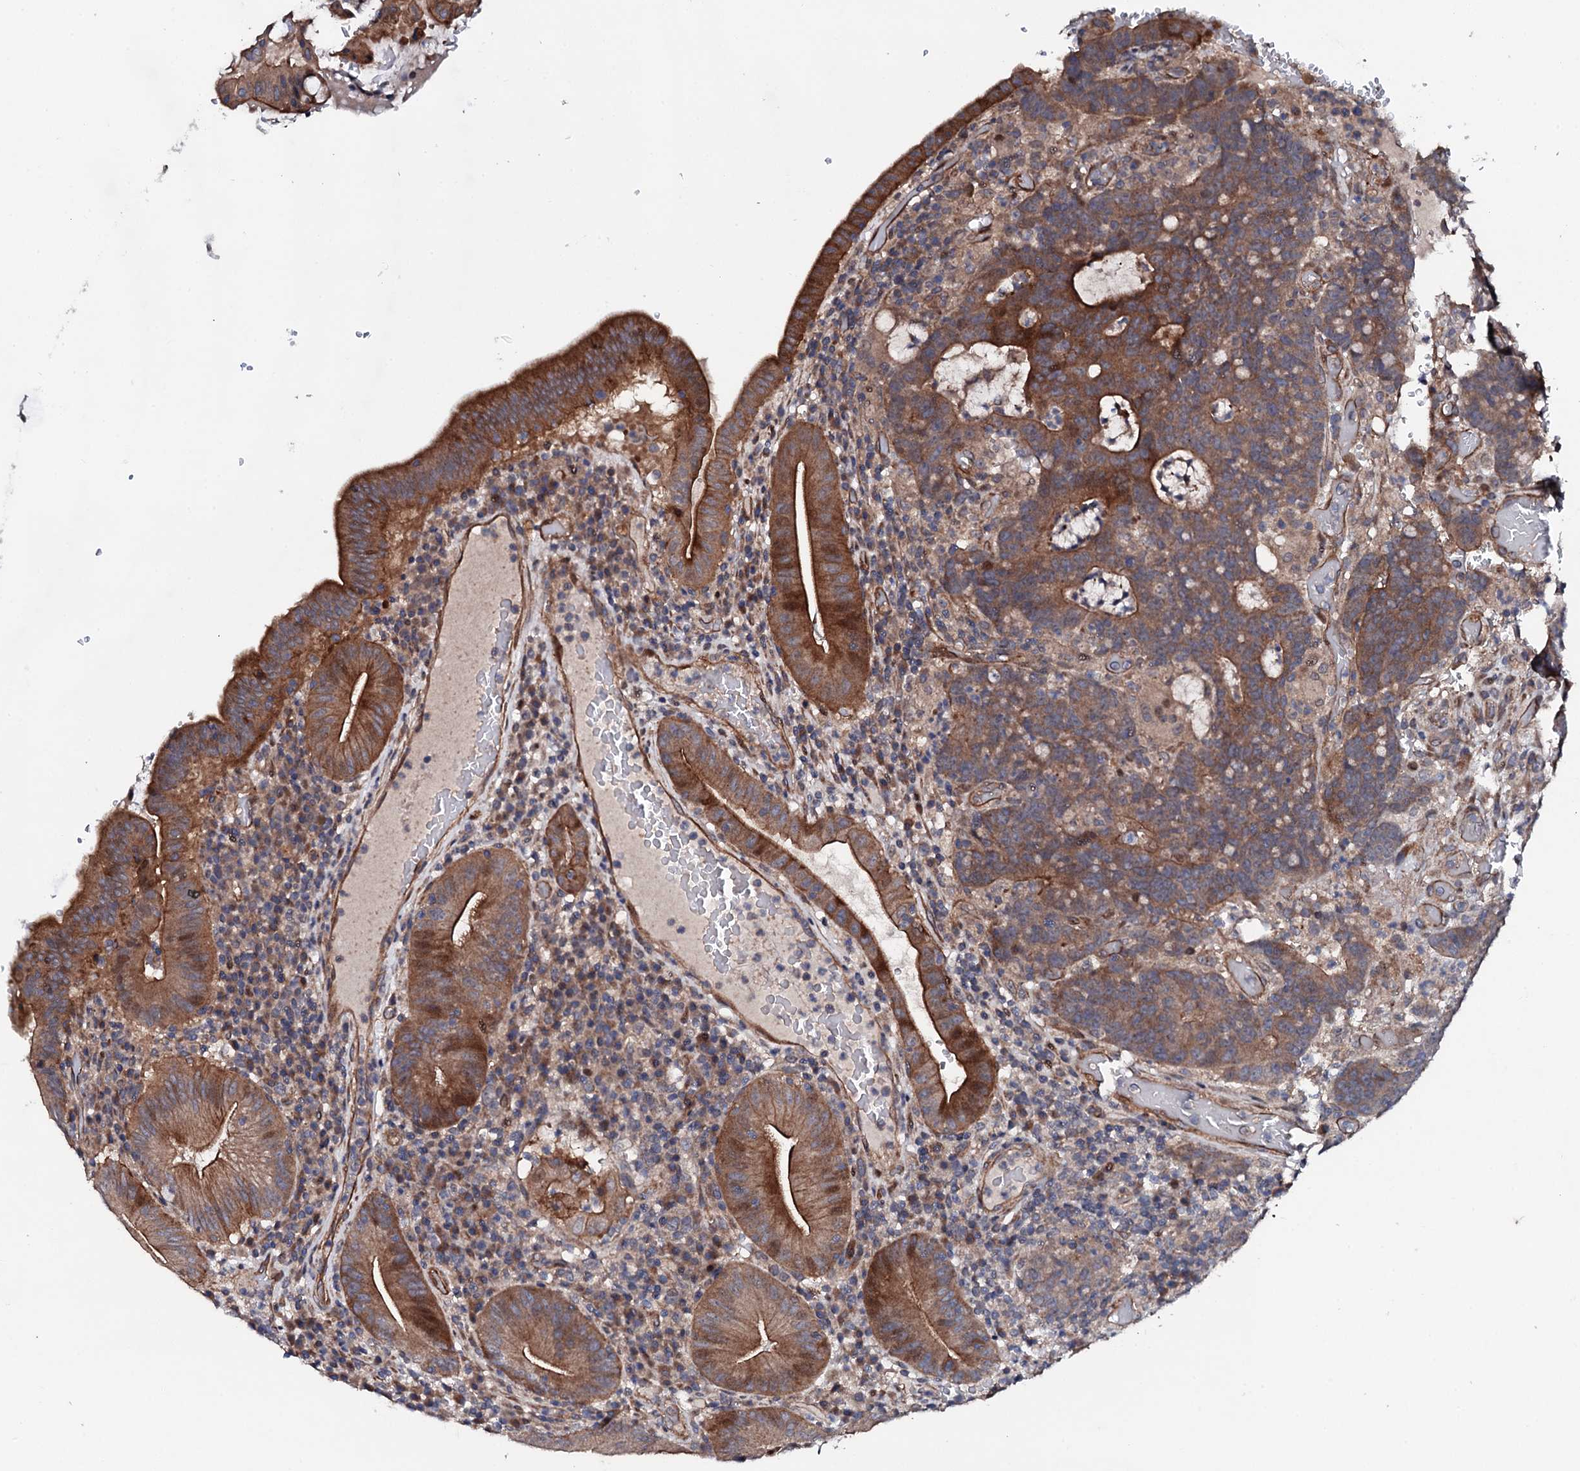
{"staining": {"intensity": "moderate", "quantity": ">75%", "location": "cytoplasmic/membranous"}, "tissue": "colorectal cancer", "cell_type": "Tumor cells", "image_type": "cancer", "snomed": [{"axis": "morphology", "description": "Normal tissue, NOS"}, {"axis": "morphology", "description": "Adenocarcinoma, NOS"}, {"axis": "topography", "description": "Colon"}], "caption": "A high-resolution histopathology image shows immunohistochemistry (IHC) staining of colorectal cancer, which shows moderate cytoplasmic/membranous staining in about >75% of tumor cells.", "gene": "CIAO2A", "patient": {"sex": "female", "age": 75}}